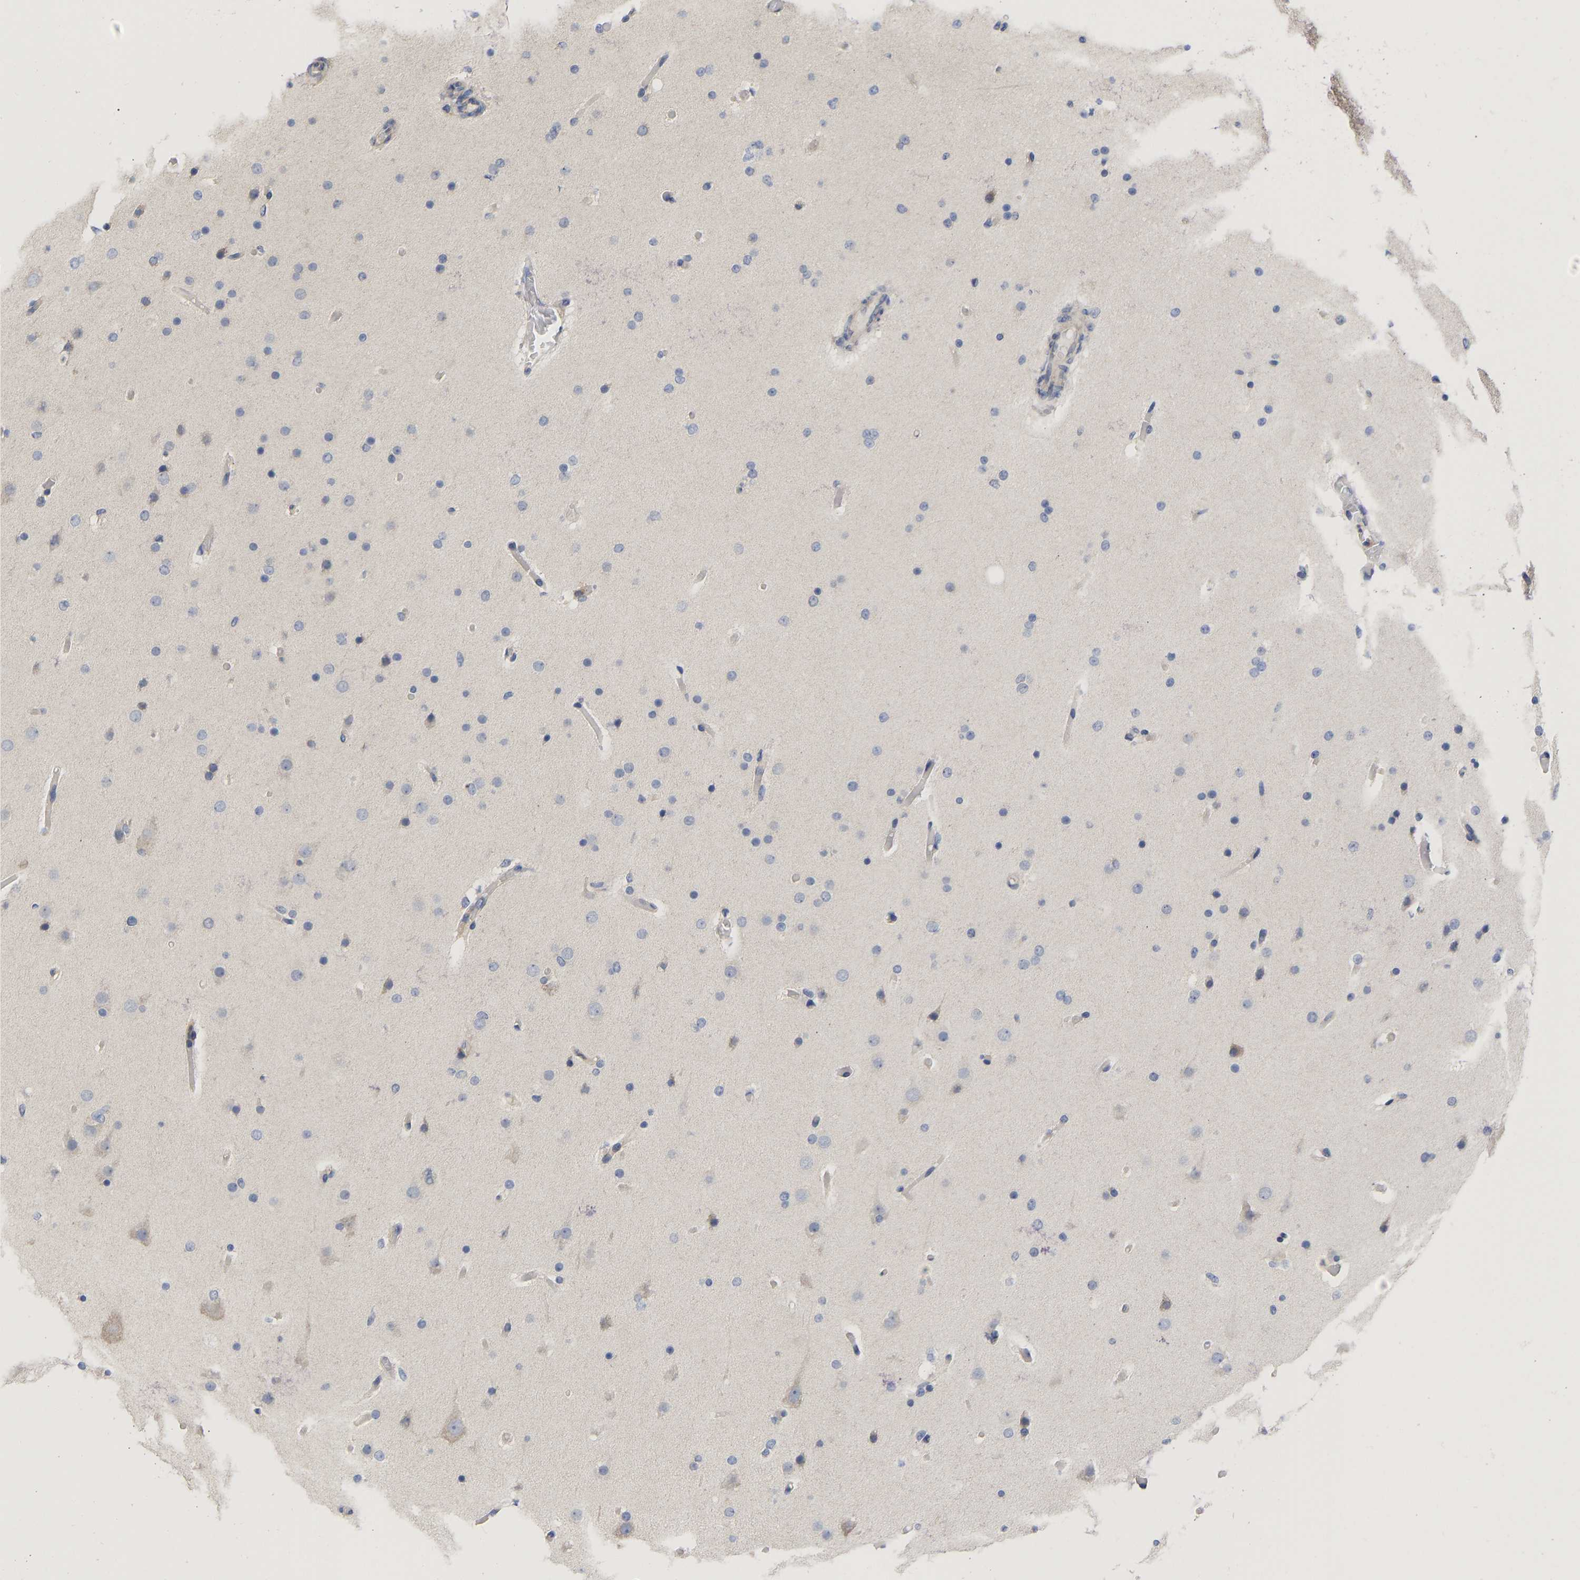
{"staining": {"intensity": "negative", "quantity": "none", "location": "none"}, "tissue": "glioma", "cell_type": "Tumor cells", "image_type": "cancer", "snomed": [{"axis": "morphology", "description": "Glioma, malignant, High grade"}, {"axis": "topography", "description": "Cerebral cortex"}], "caption": "High magnification brightfield microscopy of malignant glioma (high-grade) stained with DAB (3,3'-diaminobenzidine) (brown) and counterstained with hematoxylin (blue): tumor cells show no significant staining.", "gene": "MAP2K3", "patient": {"sex": "female", "age": 36}}